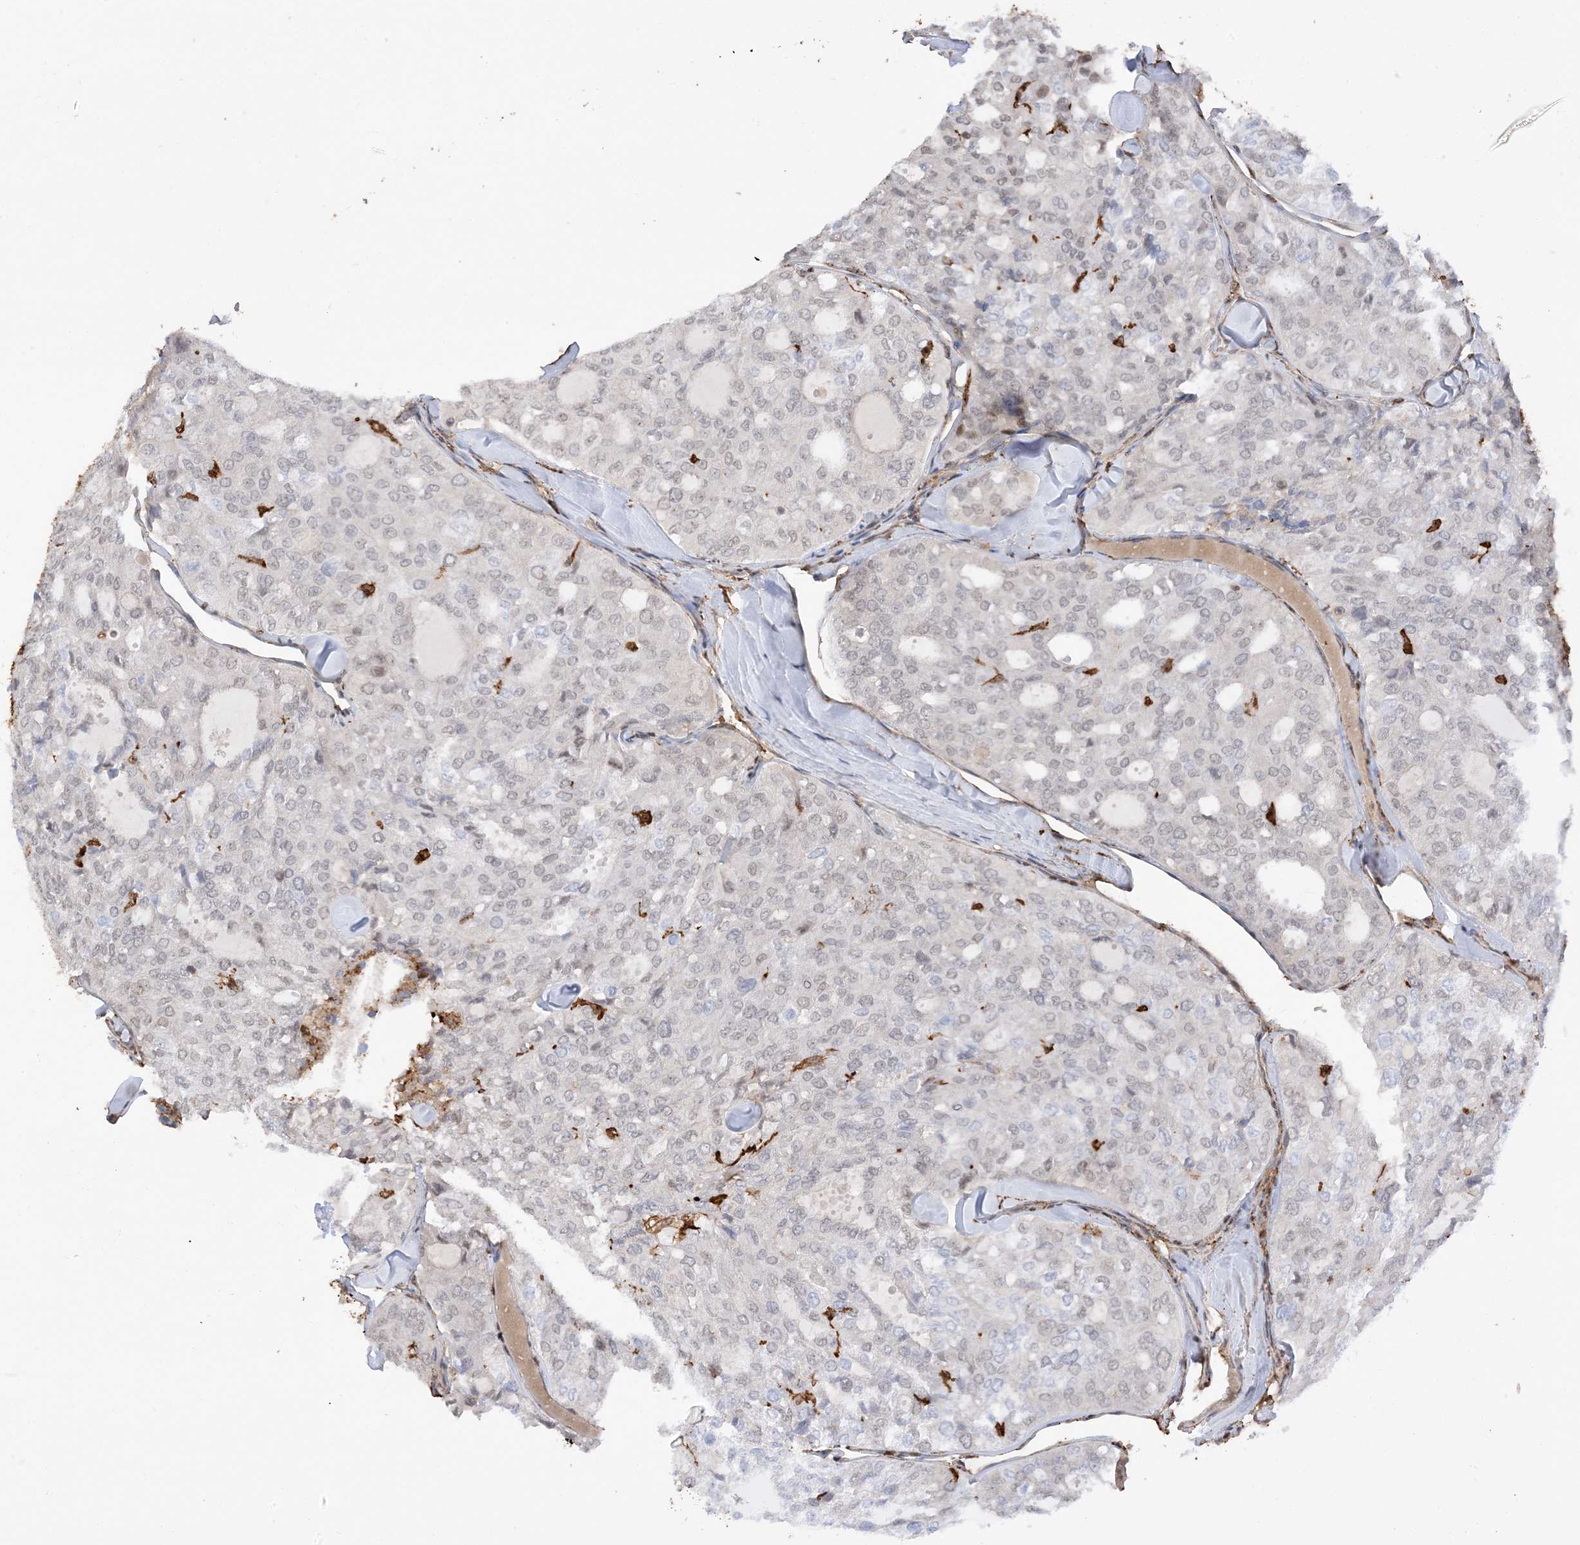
{"staining": {"intensity": "negative", "quantity": "none", "location": "none"}, "tissue": "thyroid cancer", "cell_type": "Tumor cells", "image_type": "cancer", "snomed": [{"axis": "morphology", "description": "Follicular adenoma carcinoma, NOS"}, {"axis": "topography", "description": "Thyroid gland"}], "caption": "IHC micrograph of thyroid cancer (follicular adenoma carcinoma) stained for a protein (brown), which shows no positivity in tumor cells. (DAB (3,3'-diaminobenzidine) immunohistochemistry with hematoxylin counter stain).", "gene": "PHACTR2", "patient": {"sex": "male", "age": 75}}